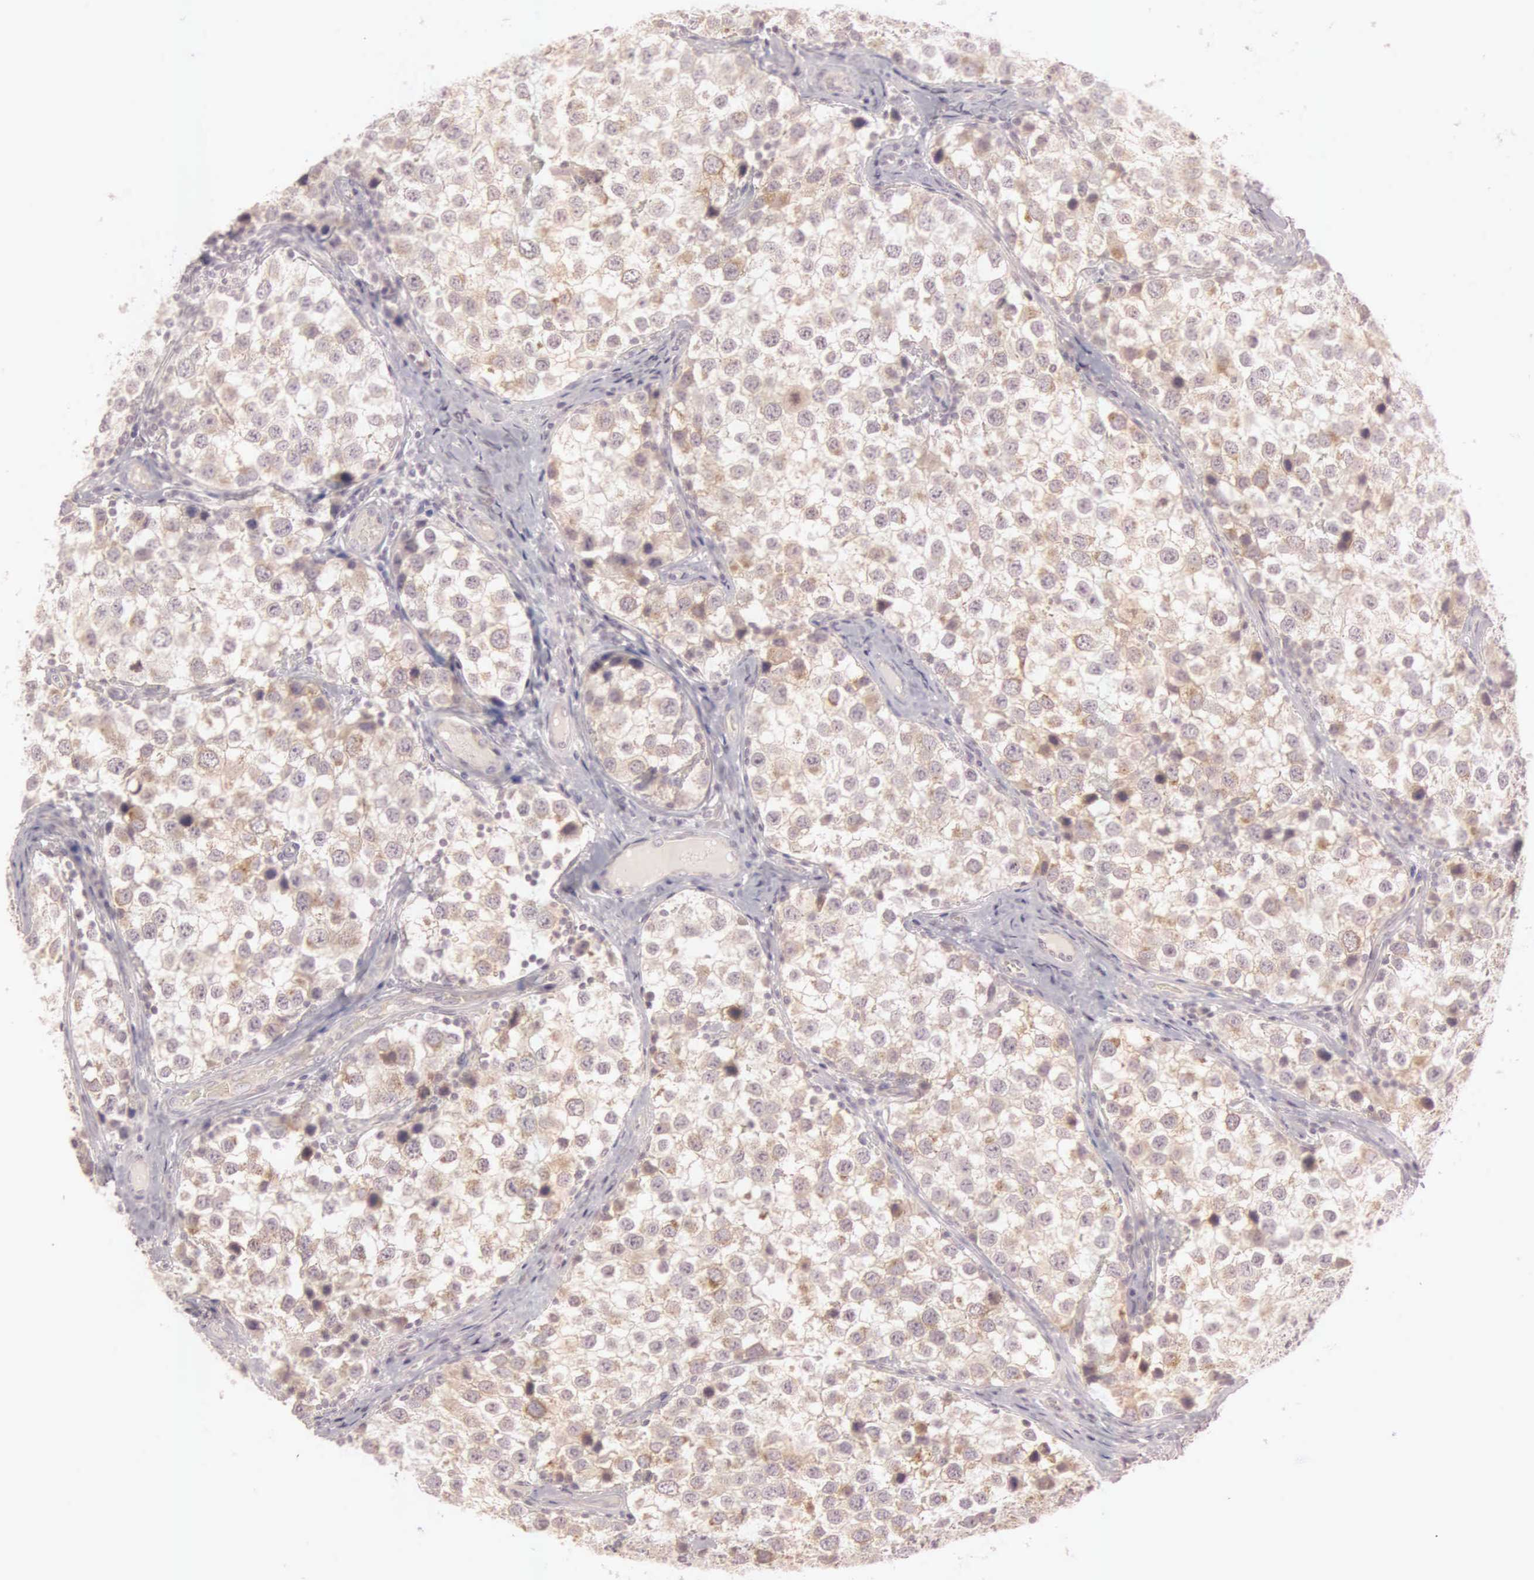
{"staining": {"intensity": "moderate", "quantity": ">75%", "location": "cytoplasmic/membranous"}, "tissue": "testis cancer", "cell_type": "Tumor cells", "image_type": "cancer", "snomed": [{"axis": "morphology", "description": "Seminoma, NOS"}, {"axis": "topography", "description": "Testis"}], "caption": "High-magnification brightfield microscopy of testis cancer (seminoma) stained with DAB (3,3'-diaminobenzidine) (brown) and counterstained with hematoxylin (blue). tumor cells exhibit moderate cytoplasmic/membranous staining is appreciated in about>75% of cells.", "gene": "CEP170B", "patient": {"sex": "male", "age": 39}}